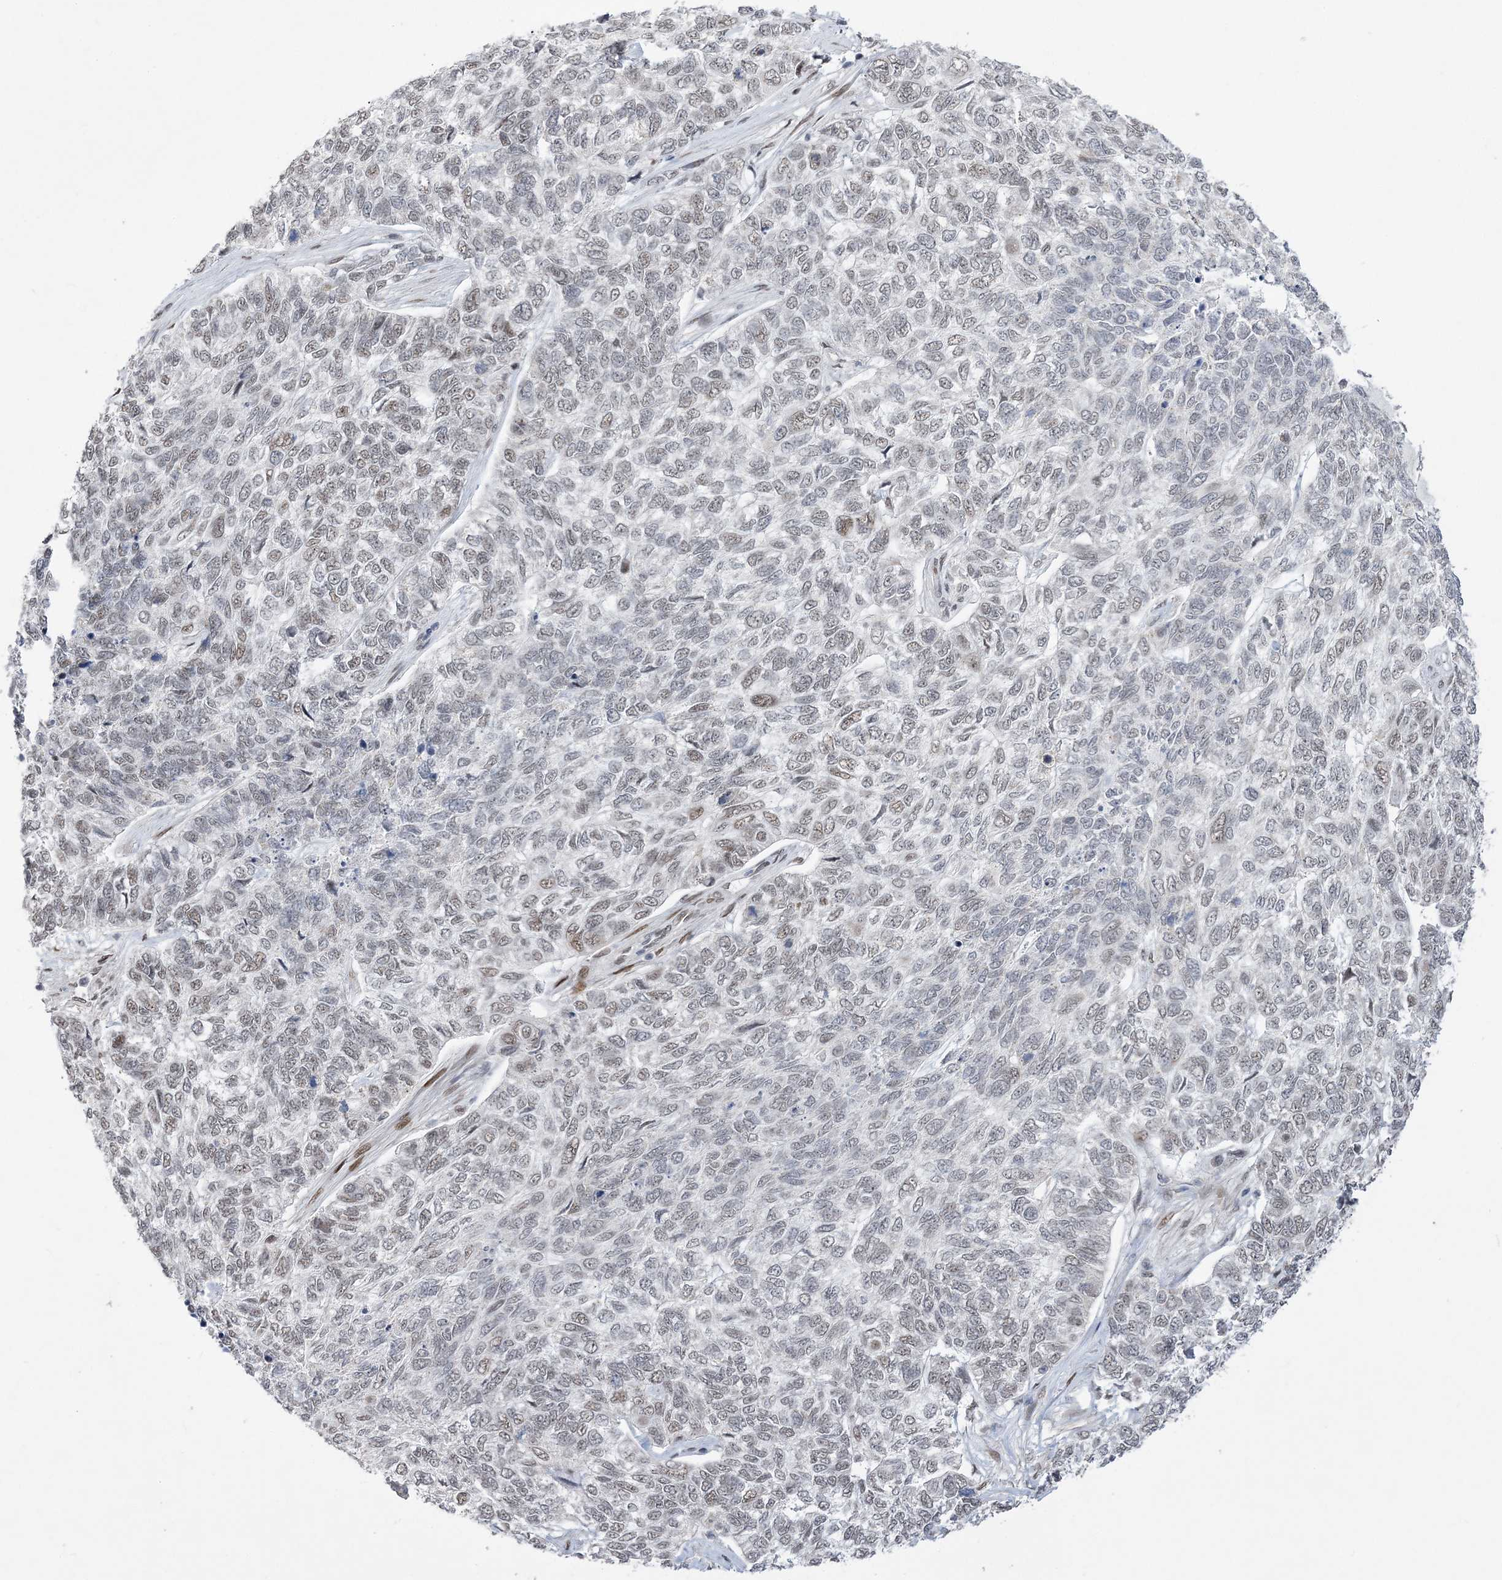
{"staining": {"intensity": "weak", "quantity": "<25%", "location": "nuclear"}, "tissue": "skin cancer", "cell_type": "Tumor cells", "image_type": "cancer", "snomed": [{"axis": "morphology", "description": "Basal cell carcinoma"}, {"axis": "topography", "description": "Skin"}], "caption": "IHC photomicrograph of neoplastic tissue: human skin cancer stained with DAB displays no significant protein staining in tumor cells.", "gene": "WAC", "patient": {"sex": "female", "age": 65}}